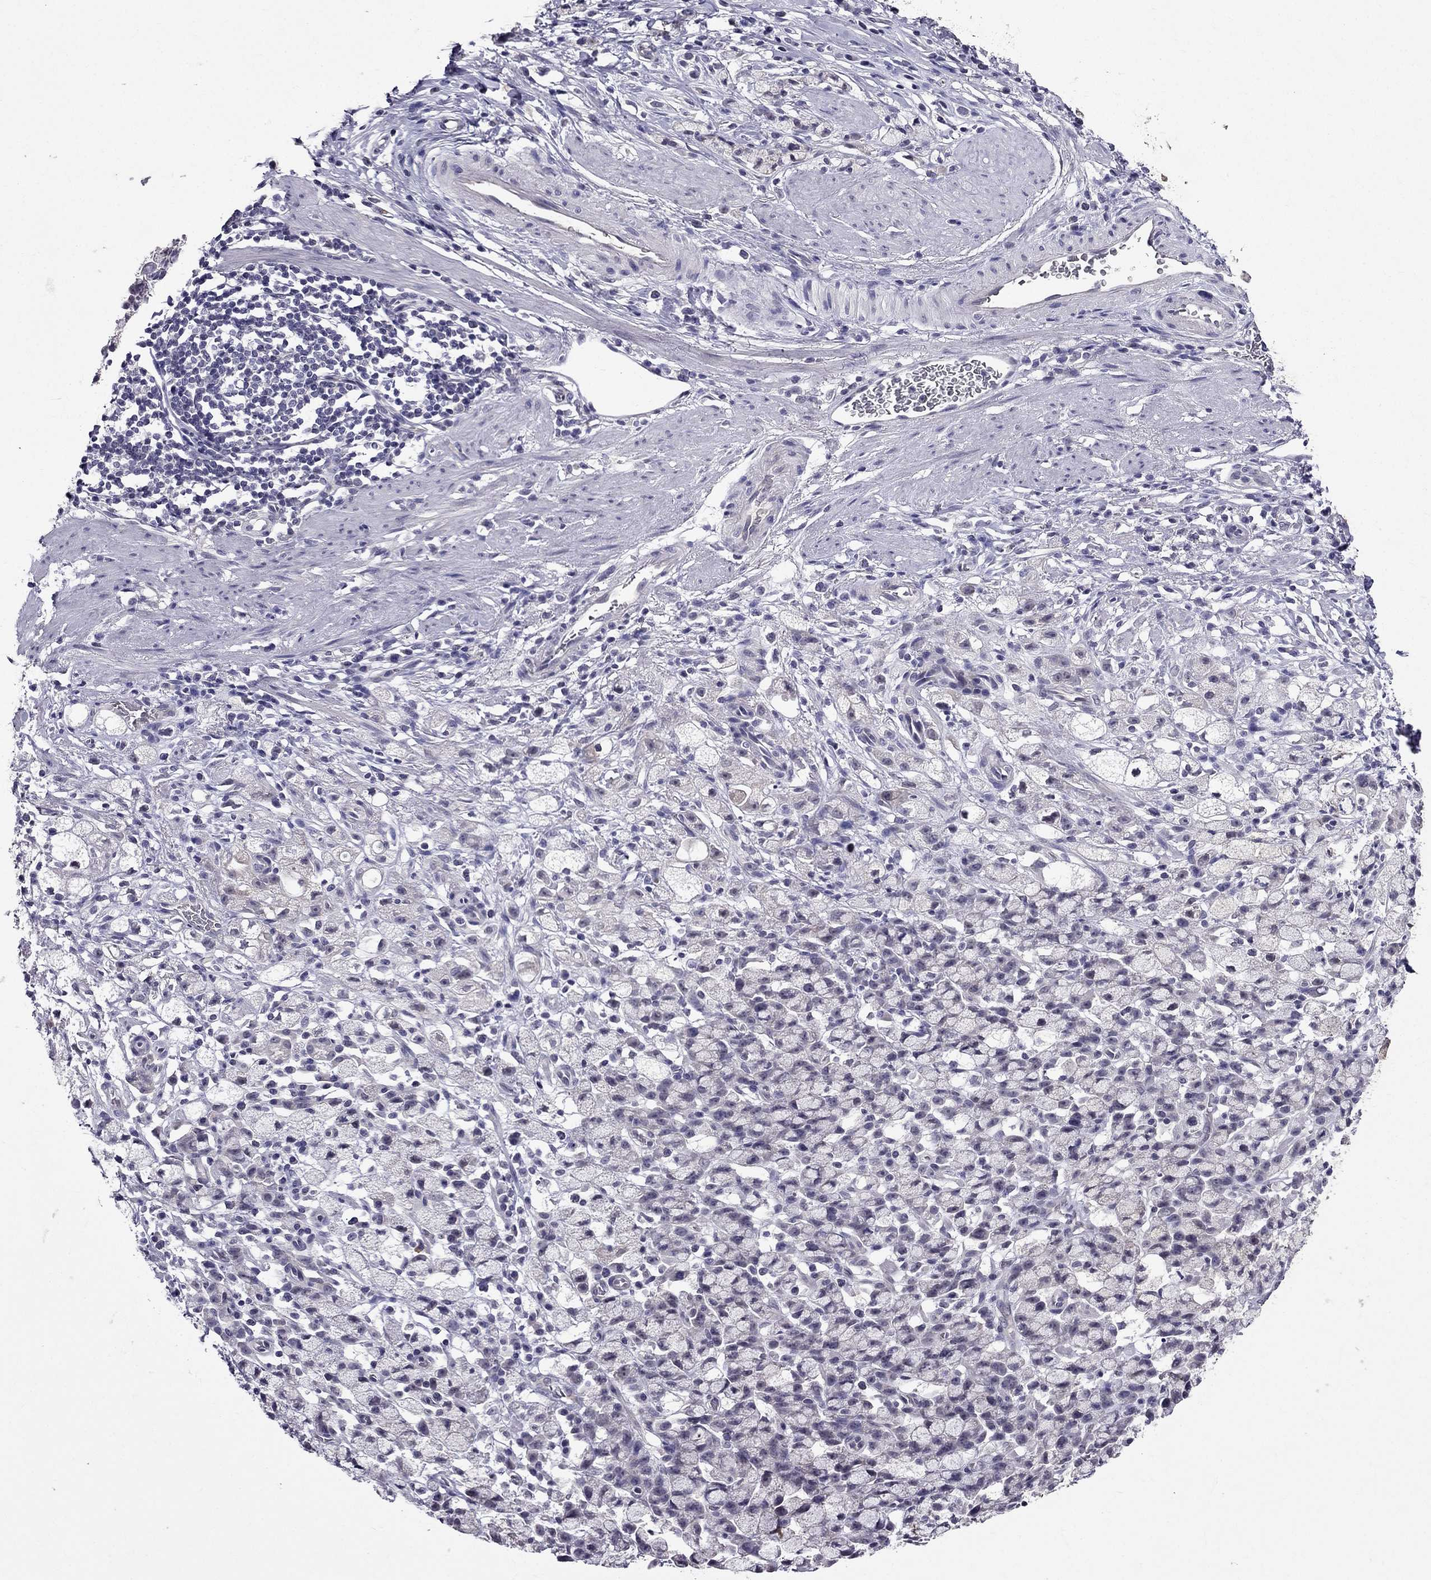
{"staining": {"intensity": "weak", "quantity": "<25%", "location": "cytoplasmic/membranous"}, "tissue": "stomach cancer", "cell_type": "Tumor cells", "image_type": "cancer", "snomed": [{"axis": "morphology", "description": "Adenocarcinoma, NOS"}, {"axis": "topography", "description": "Stomach"}], "caption": "This is a histopathology image of immunohistochemistry staining of stomach cancer (adenocarcinoma), which shows no staining in tumor cells.", "gene": "DUSP15", "patient": {"sex": "male", "age": 58}}